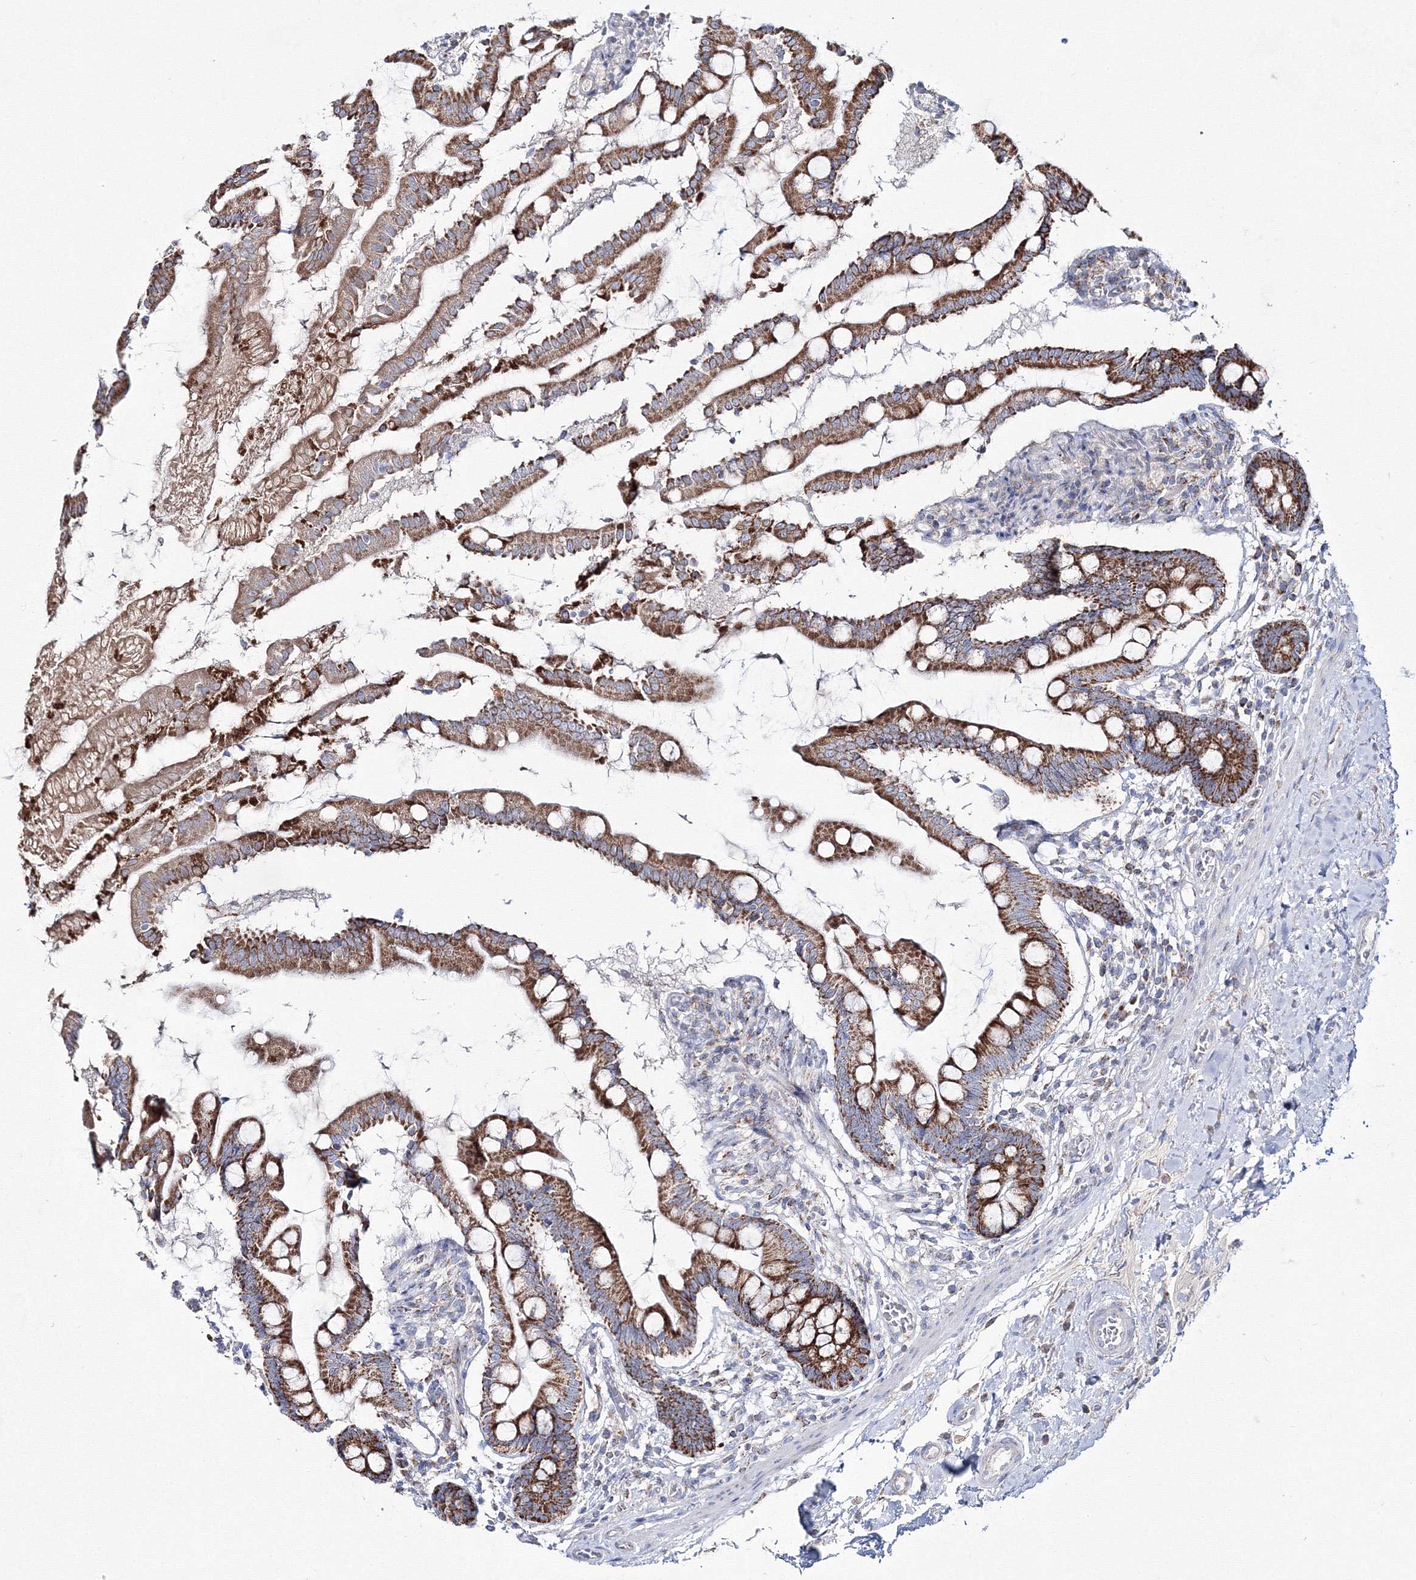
{"staining": {"intensity": "strong", "quantity": ">75%", "location": "cytoplasmic/membranous"}, "tissue": "small intestine", "cell_type": "Glandular cells", "image_type": "normal", "snomed": [{"axis": "morphology", "description": "Normal tissue, NOS"}, {"axis": "topography", "description": "Small intestine"}], "caption": "The immunohistochemical stain shows strong cytoplasmic/membranous expression in glandular cells of benign small intestine. The protein is shown in brown color, while the nuclei are stained blue.", "gene": "IGSF9", "patient": {"sex": "female", "age": 56}}